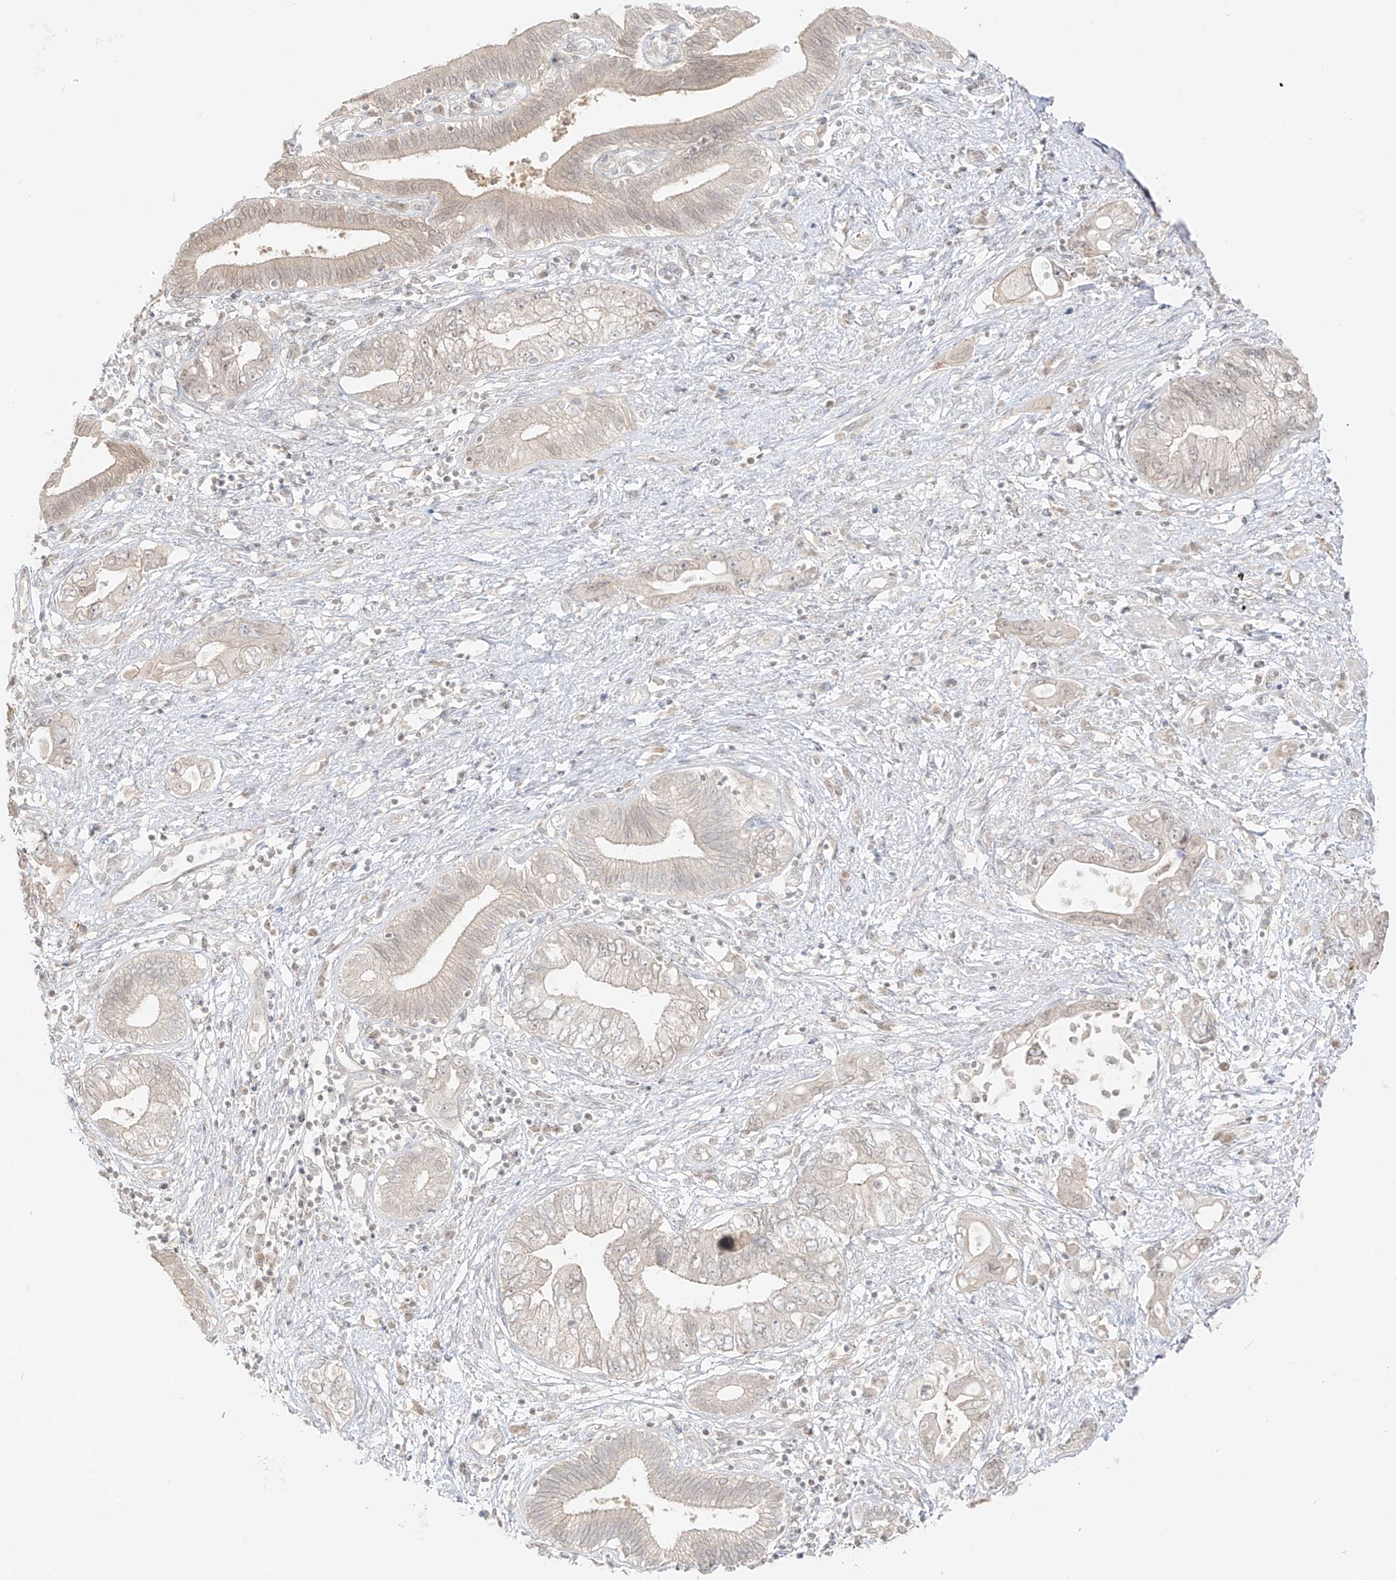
{"staining": {"intensity": "weak", "quantity": "<25%", "location": "cytoplasmic/membranous"}, "tissue": "pancreatic cancer", "cell_type": "Tumor cells", "image_type": "cancer", "snomed": [{"axis": "morphology", "description": "Adenocarcinoma, NOS"}, {"axis": "topography", "description": "Pancreas"}], "caption": "A micrograph of human pancreatic cancer (adenocarcinoma) is negative for staining in tumor cells.", "gene": "LIPT1", "patient": {"sex": "female", "age": 73}}